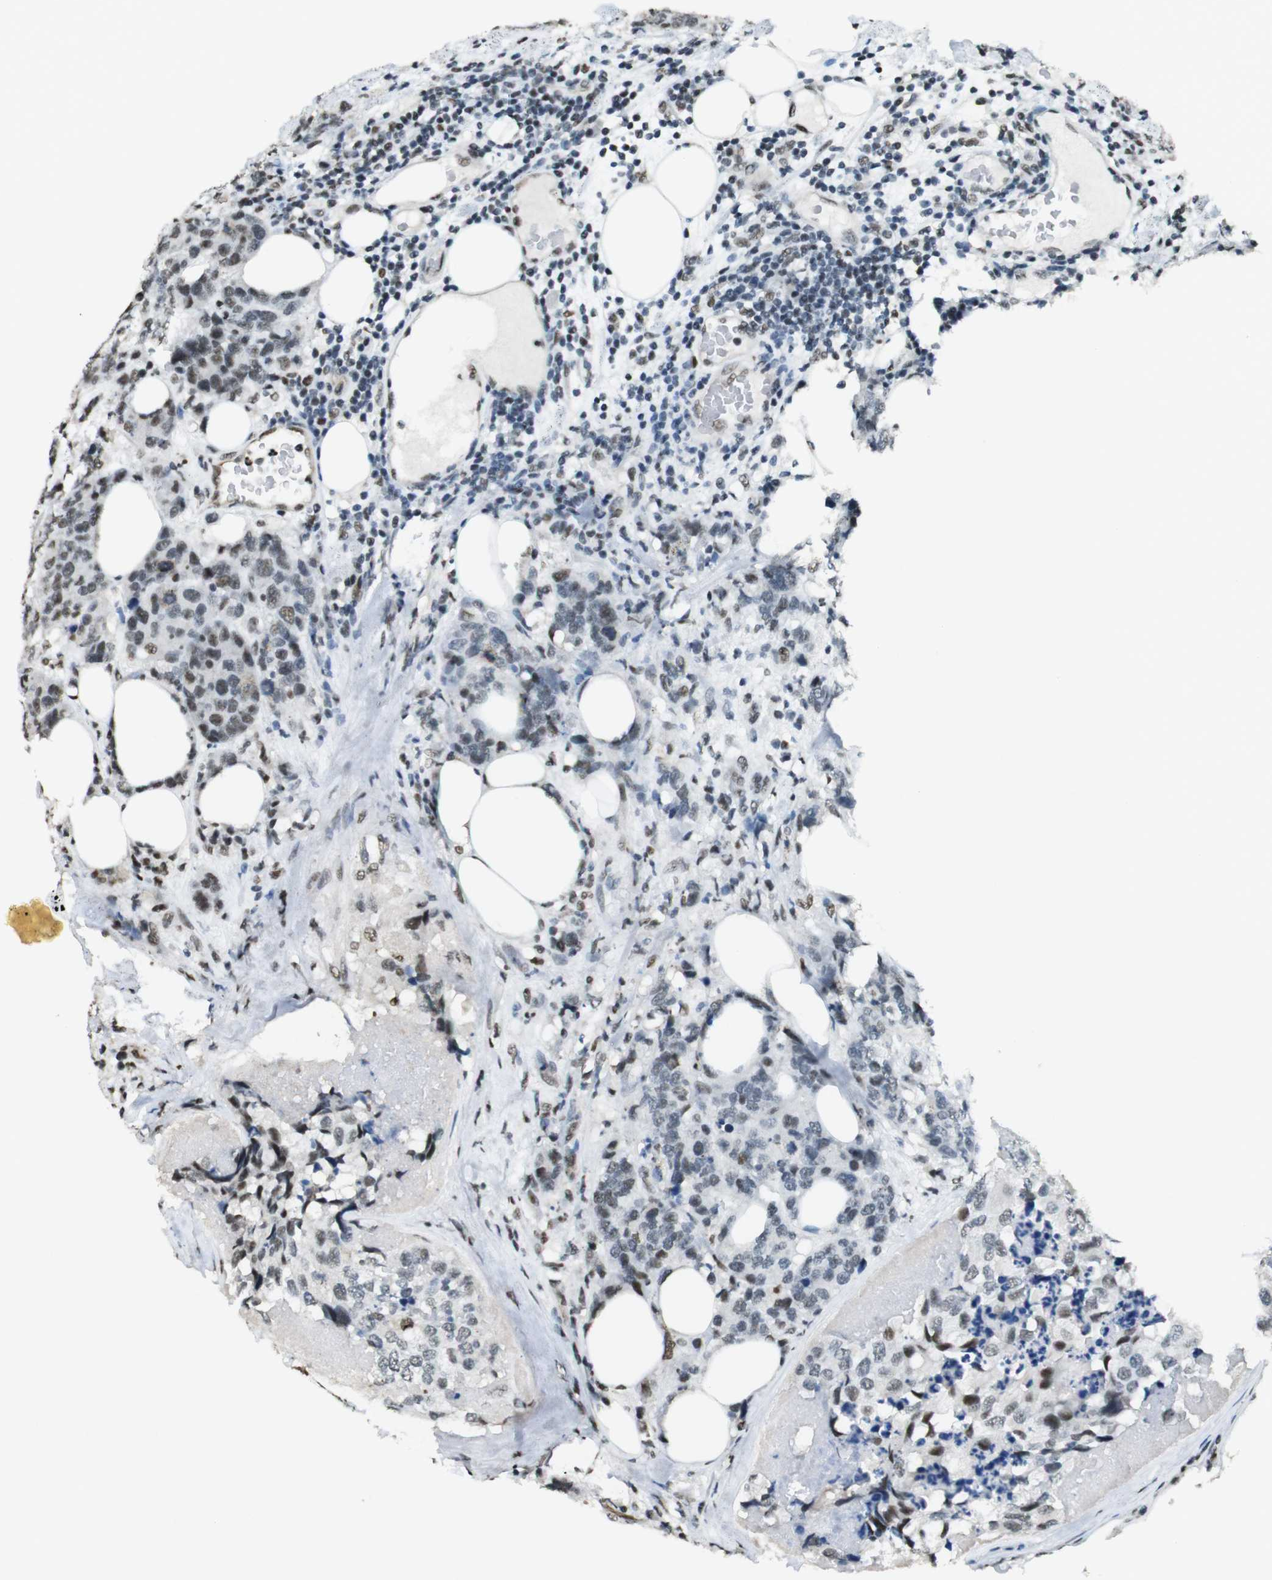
{"staining": {"intensity": "weak", "quantity": "<25%", "location": "nuclear"}, "tissue": "breast cancer", "cell_type": "Tumor cells", "image_type": "cancer", "snomed": [{"axis": "morphology", "description": "Lobular carcinoma"}, {"axis": "topography", "description": "Breast"}], "caption": "A high-resolution histopathology image shows immunohistochemistry staining of breast lobular carcinoma, which reveals no significant staining in tumor cells.", "gene": "CSNK2B", "patient": {"sex": "female", "age": 59}}